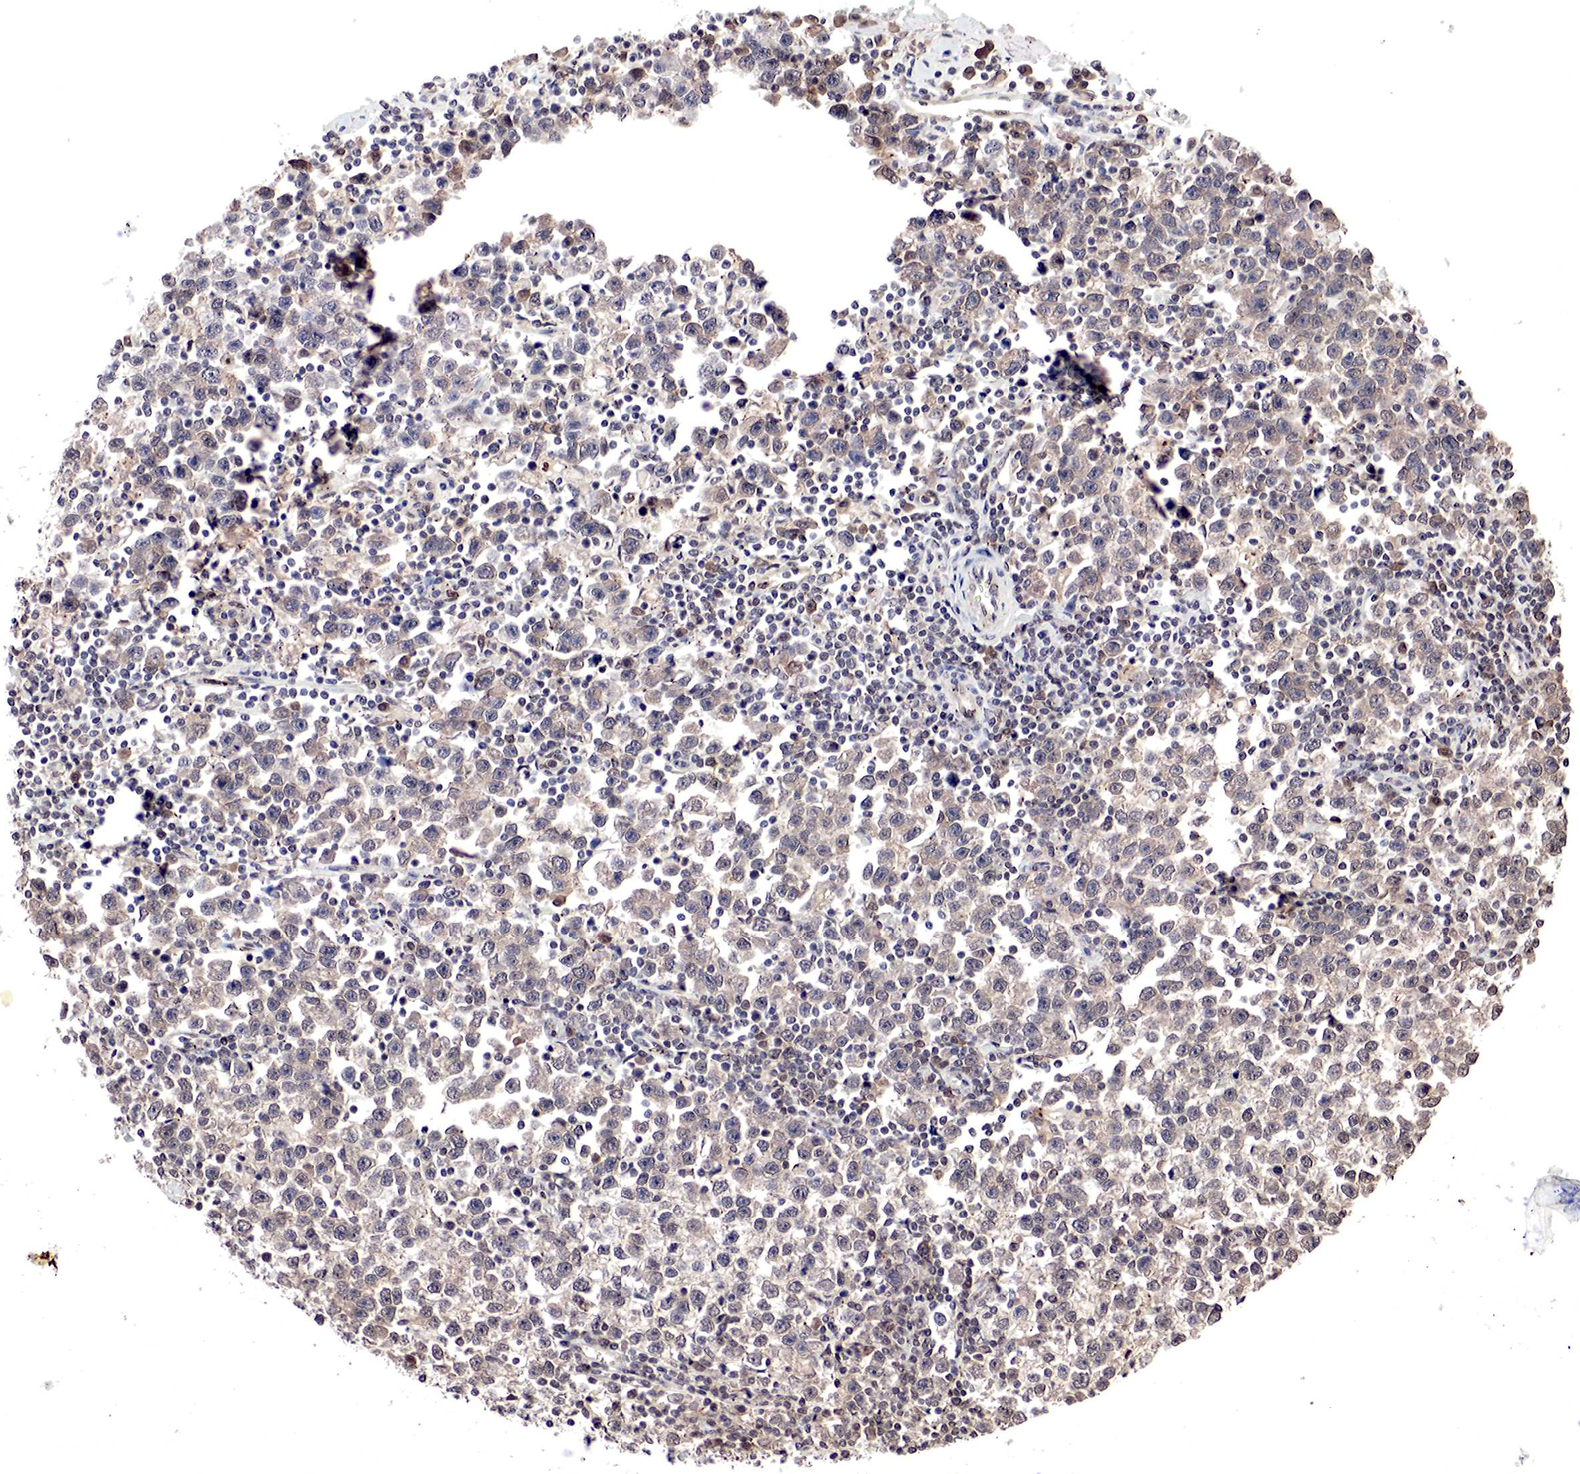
{"staining": {"intensity": "moderate", "quantity": ">75%", "location": "cytoplasmic/membranous"}, "tissue": "testis cancer", "cell_type": "Tumor cells", "image_type": "cancer", "snomed": [{"axis": "morphology", "description": "Seminoma, NOS"}, {"axis": "topography", "description": "Testis"}], "caption": "High-magnification brightfield microscopy of testis cancer stained with DAB (3,3'-diaminobenzidine) (brown) and counterstained with hematoxylin (blue). tumor cells exhibit moderate cytoplasmic/membranous staining is appreciated in about>75% of cells. (Stains: DAB in brown, nuclei in blue, Microscopy: brightfield microscopy at high magnification).", "gene": "DACH2", "patient": {"sex": "male", "age": 43}}